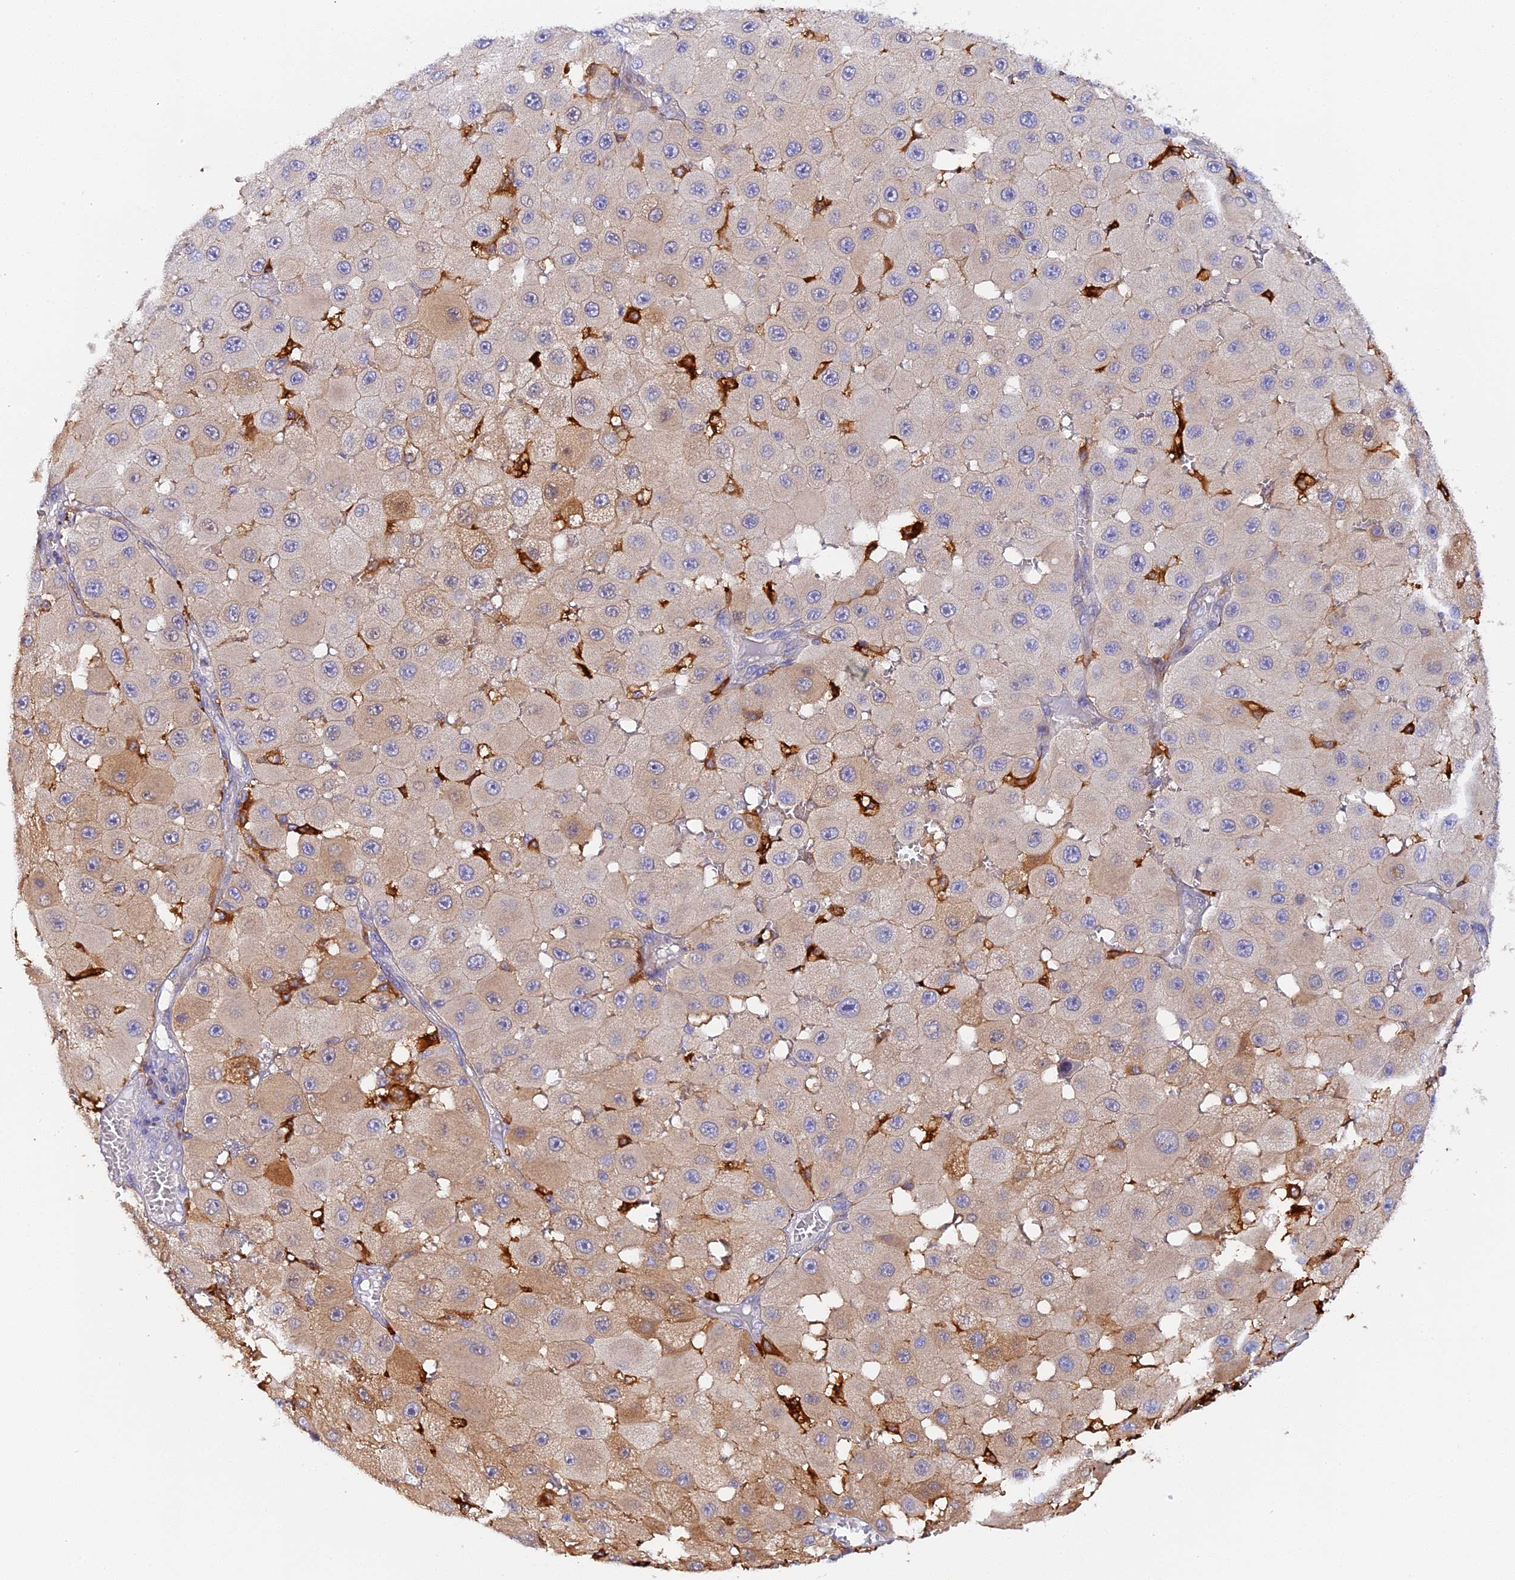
{"staining": {"intensity": "moderate", "quantity": "25%-75%", "location": "cytoplasmic/membranous,nuclear"}, "tissue": "melanoma", "cell_type": "Tumor cells", "image_type": "cancer", "snomed": [{"axis": "morphology", "description": "Malignant melanoma, NOS"}, {"axis": "topography", "description": "Skin"}], "caption": "Malignant melanoma tissue displays moderate cytoplasmic/membranous and nuclear expression in about 25%-75% of tumor cells, visualized by immunohistochemistry.", "gene": "KATNB1", "patient": {"sex": "female", "age": 81}}